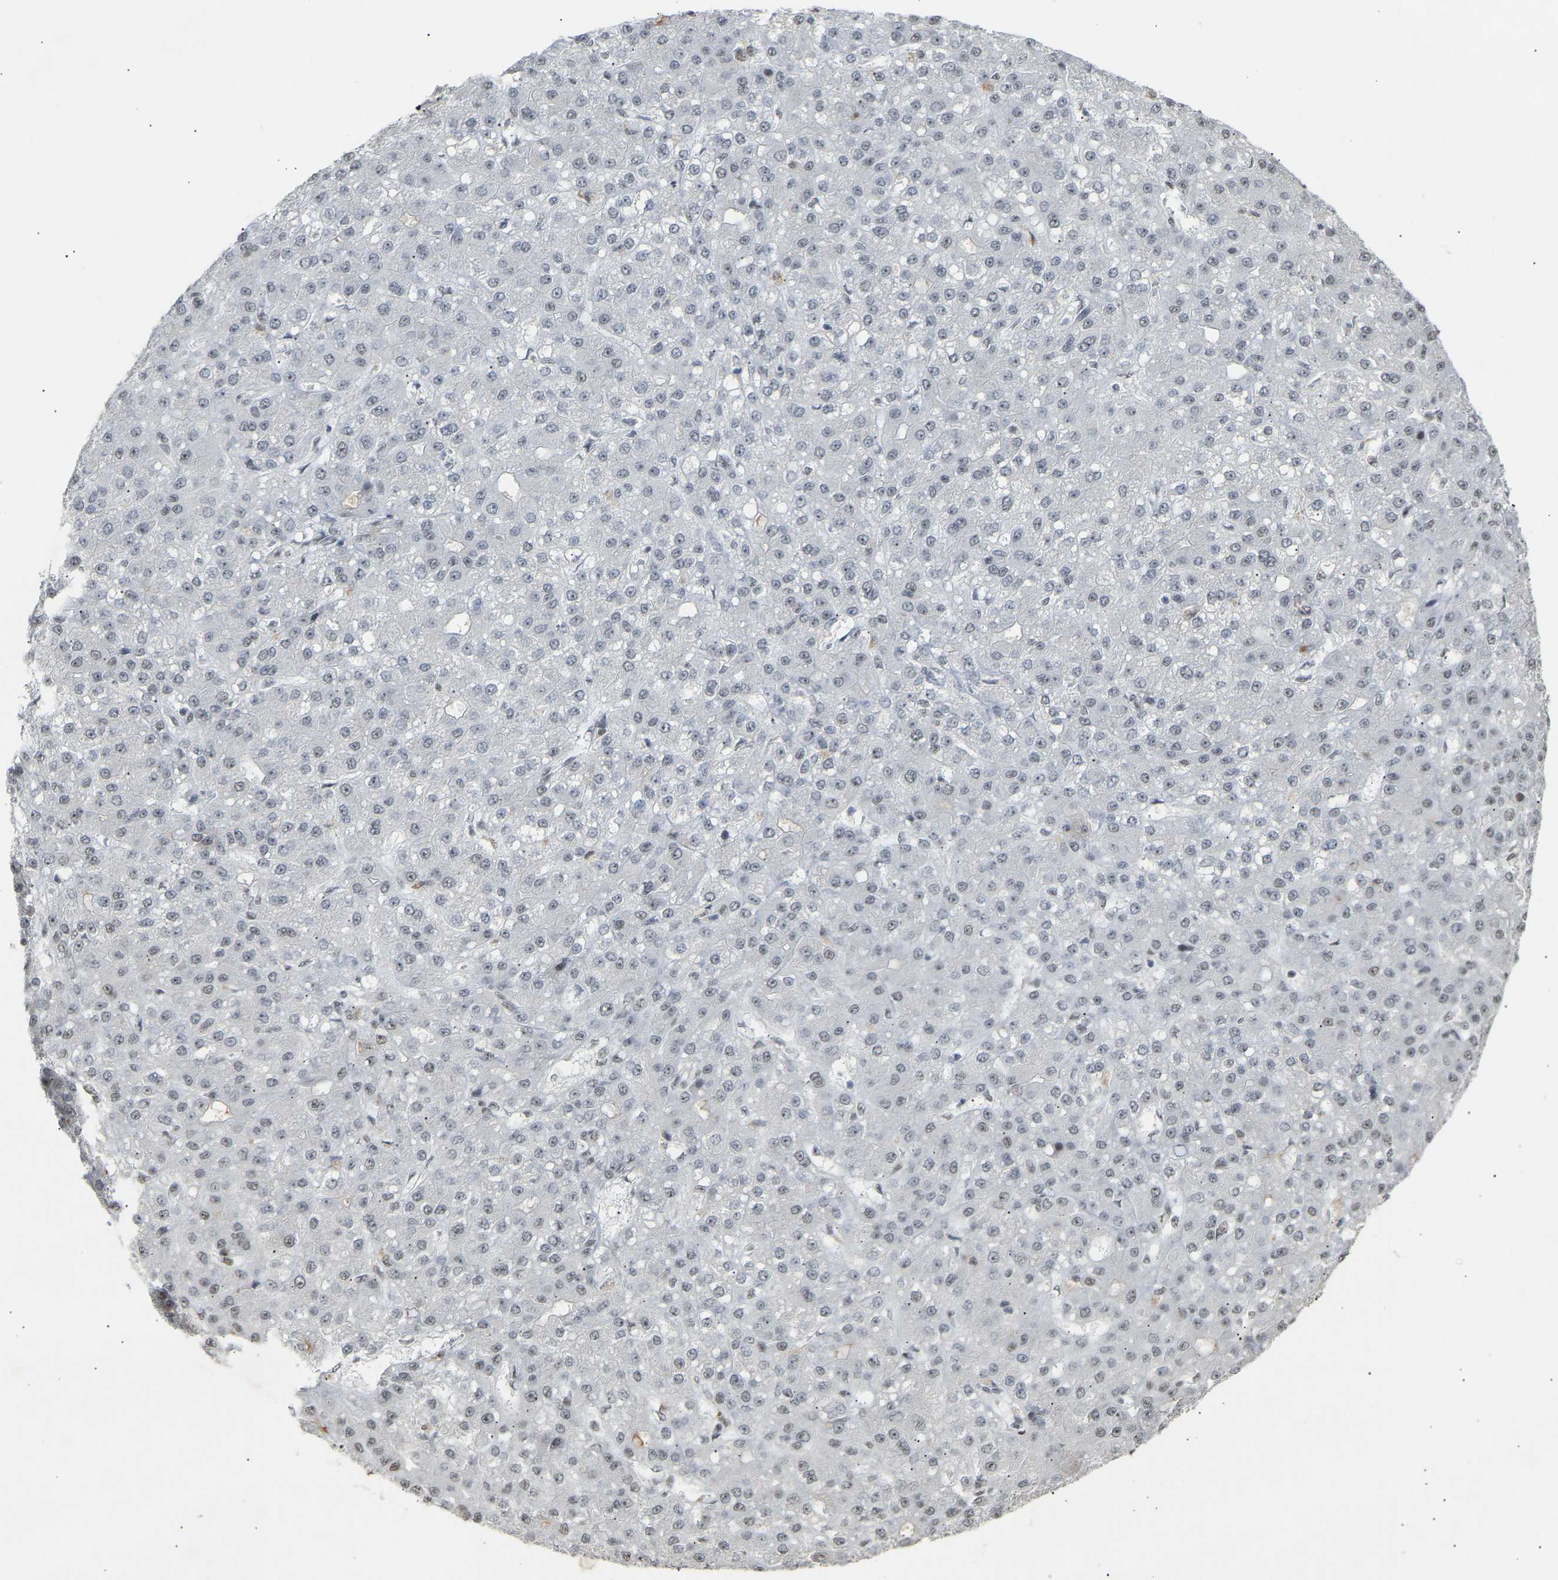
{"staining": {"intensity": "negative", "quantity": "none", "location": "none"}, "tissue": "liver cancer", "cell_type": "Tumor cells", "image_type": "cancer", "snomed": [{"axis": "morphology", "description": "Carcinoma, Hepatocellular, NOS"}, {"axis": "topography", "description": "Liver"}], "caption": "Tumor cells show no significant staining in liver hepatocellular carcinoma.", "gene": "NELFB", "patient": {"sex": "male", "age": 67}}